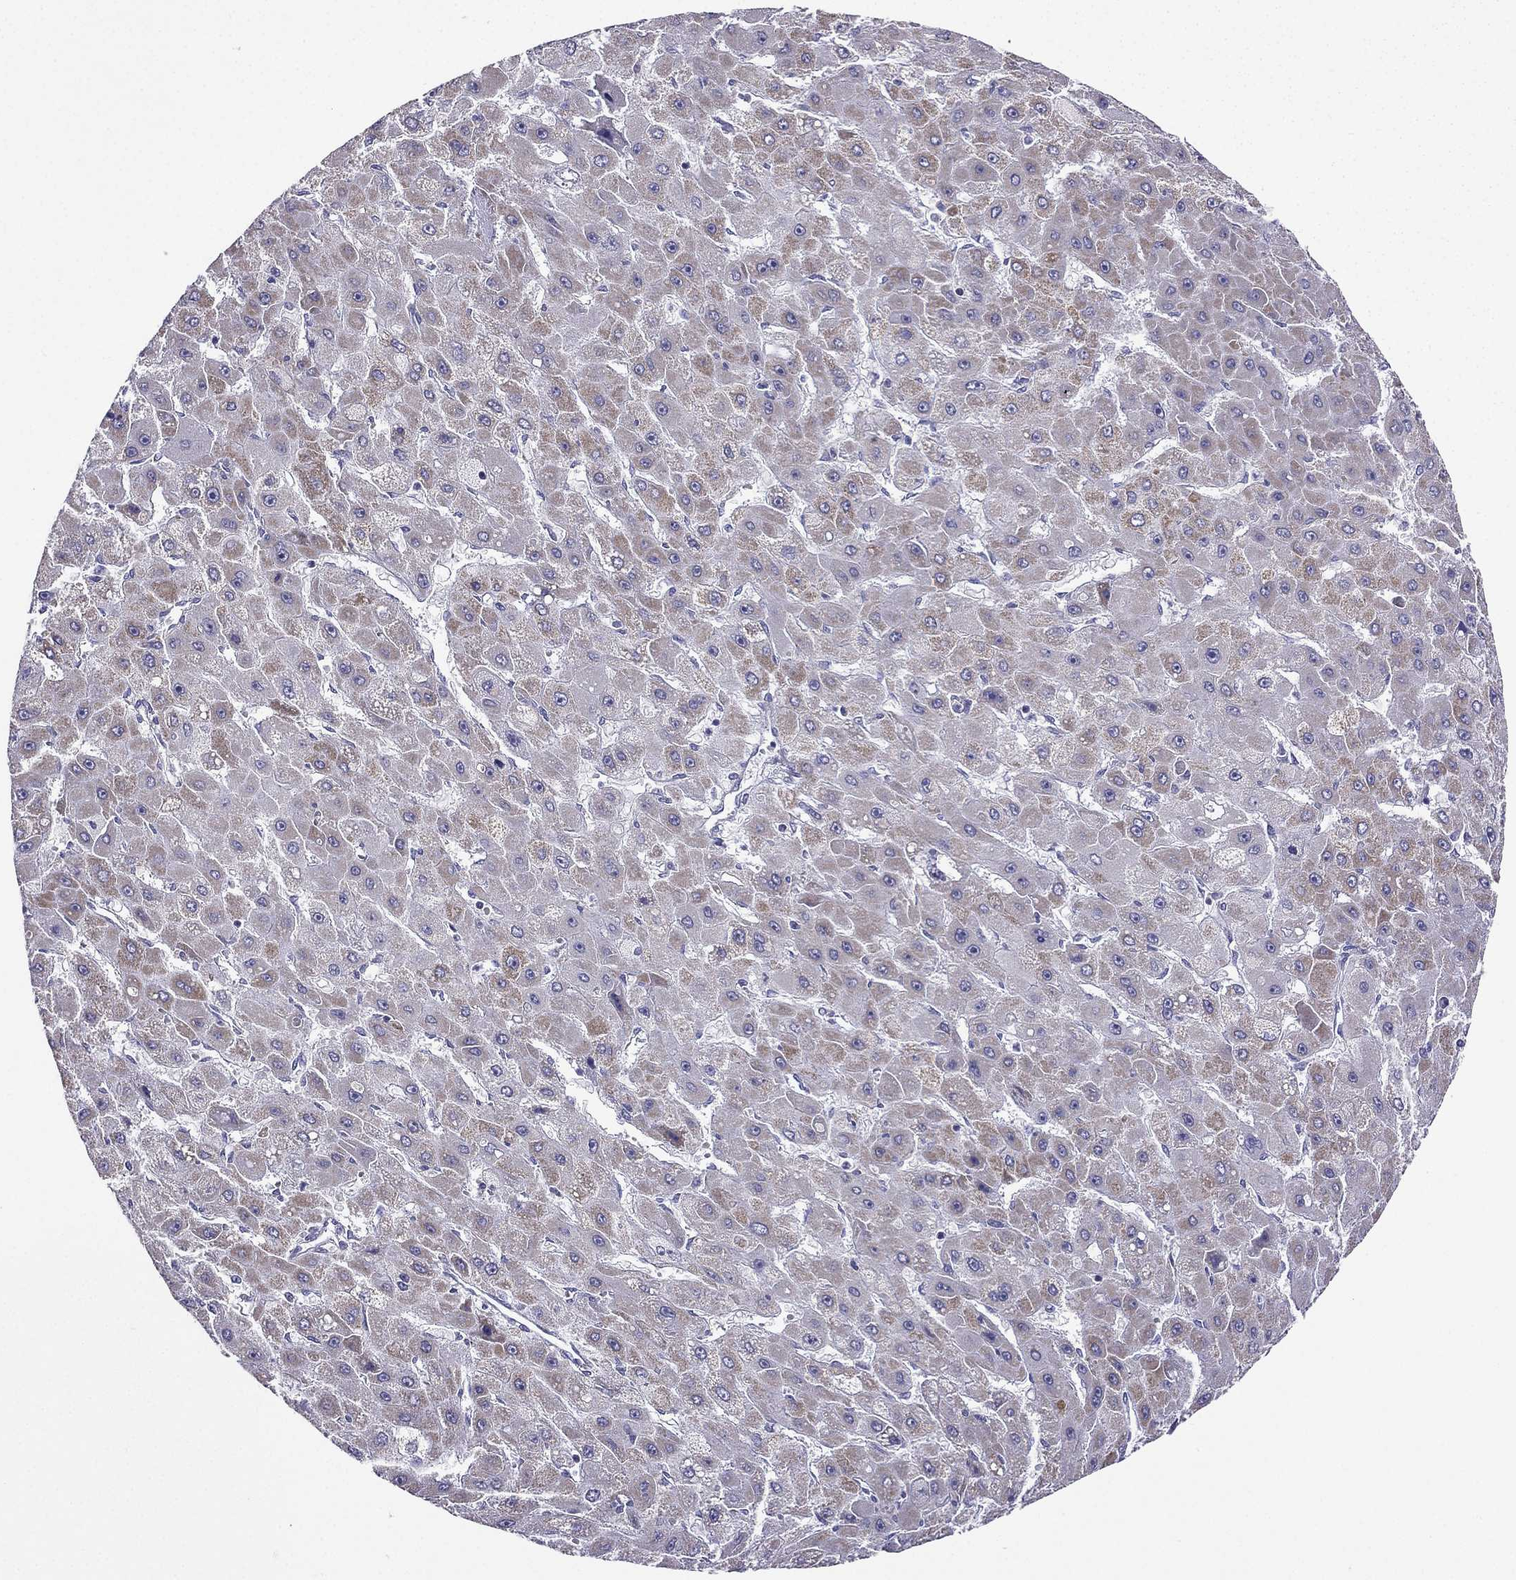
{"staining": {"intensity": "moderate", "quantity": "<25%", "location": "cytoplasmic/membranous"}, "tissue": "liver cancer", "cell_type": "Tumor cells", "image_type": "cancer", "snomed": [{"axis": "morphology", "description": "Carcinoma, Hepatocellular, NOS"}, {"axis": "topography", "description": "Liver"}], "caption": "The histopathology image displays a brown stain indicating the presence of a protein in the cytoplasmic/membranous of tumor cells in liver hepatocellular carcinoma.", "gene": "KIF5A", "patient": {"sex": "female", "age": 25}}